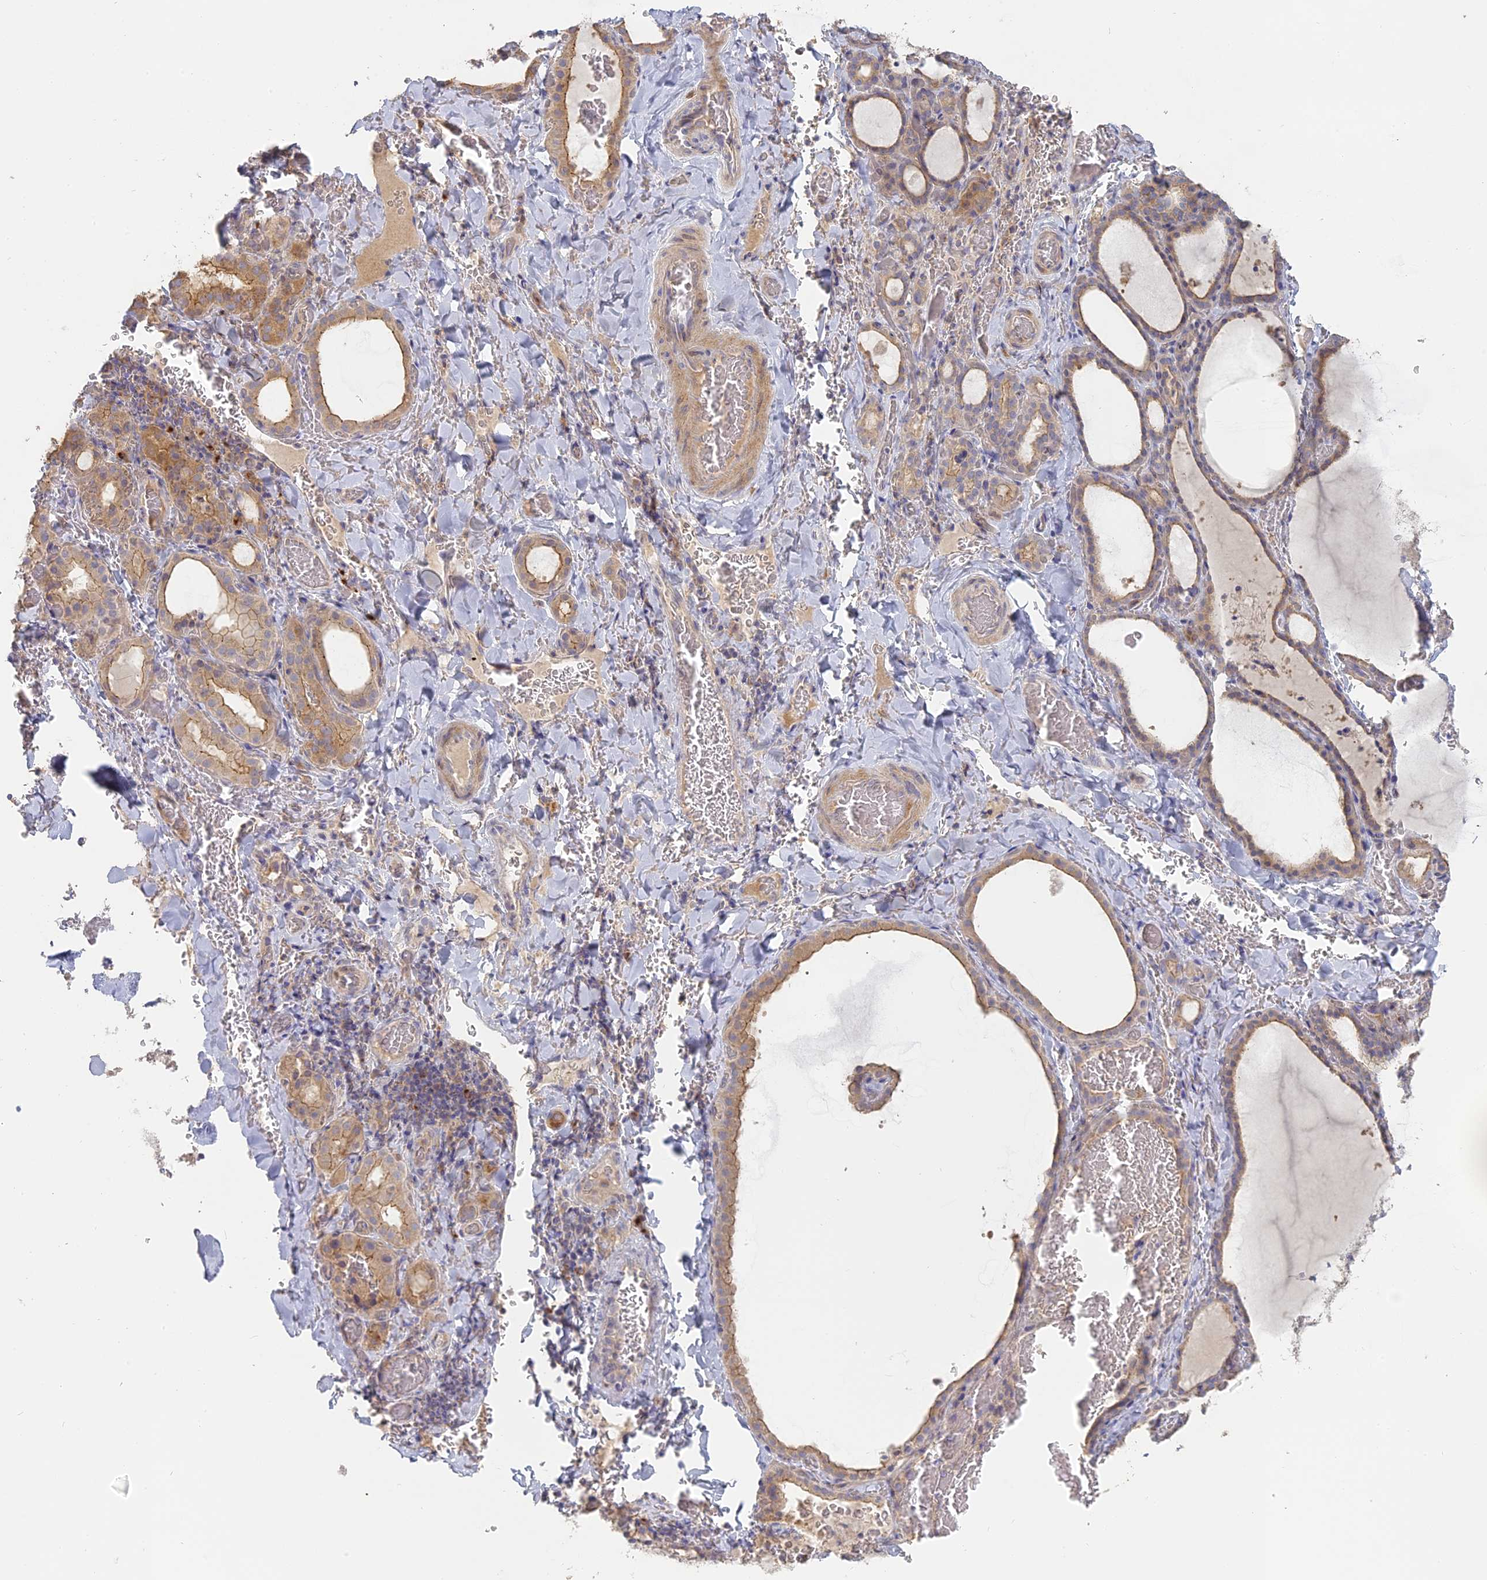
{"staining": {"intensity": "moderate", "quantity": "25%-75%", "location": "cytoplasmic/membranous"}, "tissue": "thyroid gland", "cell_type": "Glandular cells", "image_type": "normal", "snomed": [{"axis": "morphology", "description": "Normal tissue, NOS"}, {"axis": "topography", "description": "Thyroid gland"}], "caption": "The photomicrograph reveals staining of benign thyroid gland, revealing moderate cytoplasmic/membranous protein positivity (brown color) within glandular cells.", "gene": "SFT2D2", "patient": {"sex": "female", "age": 39}}